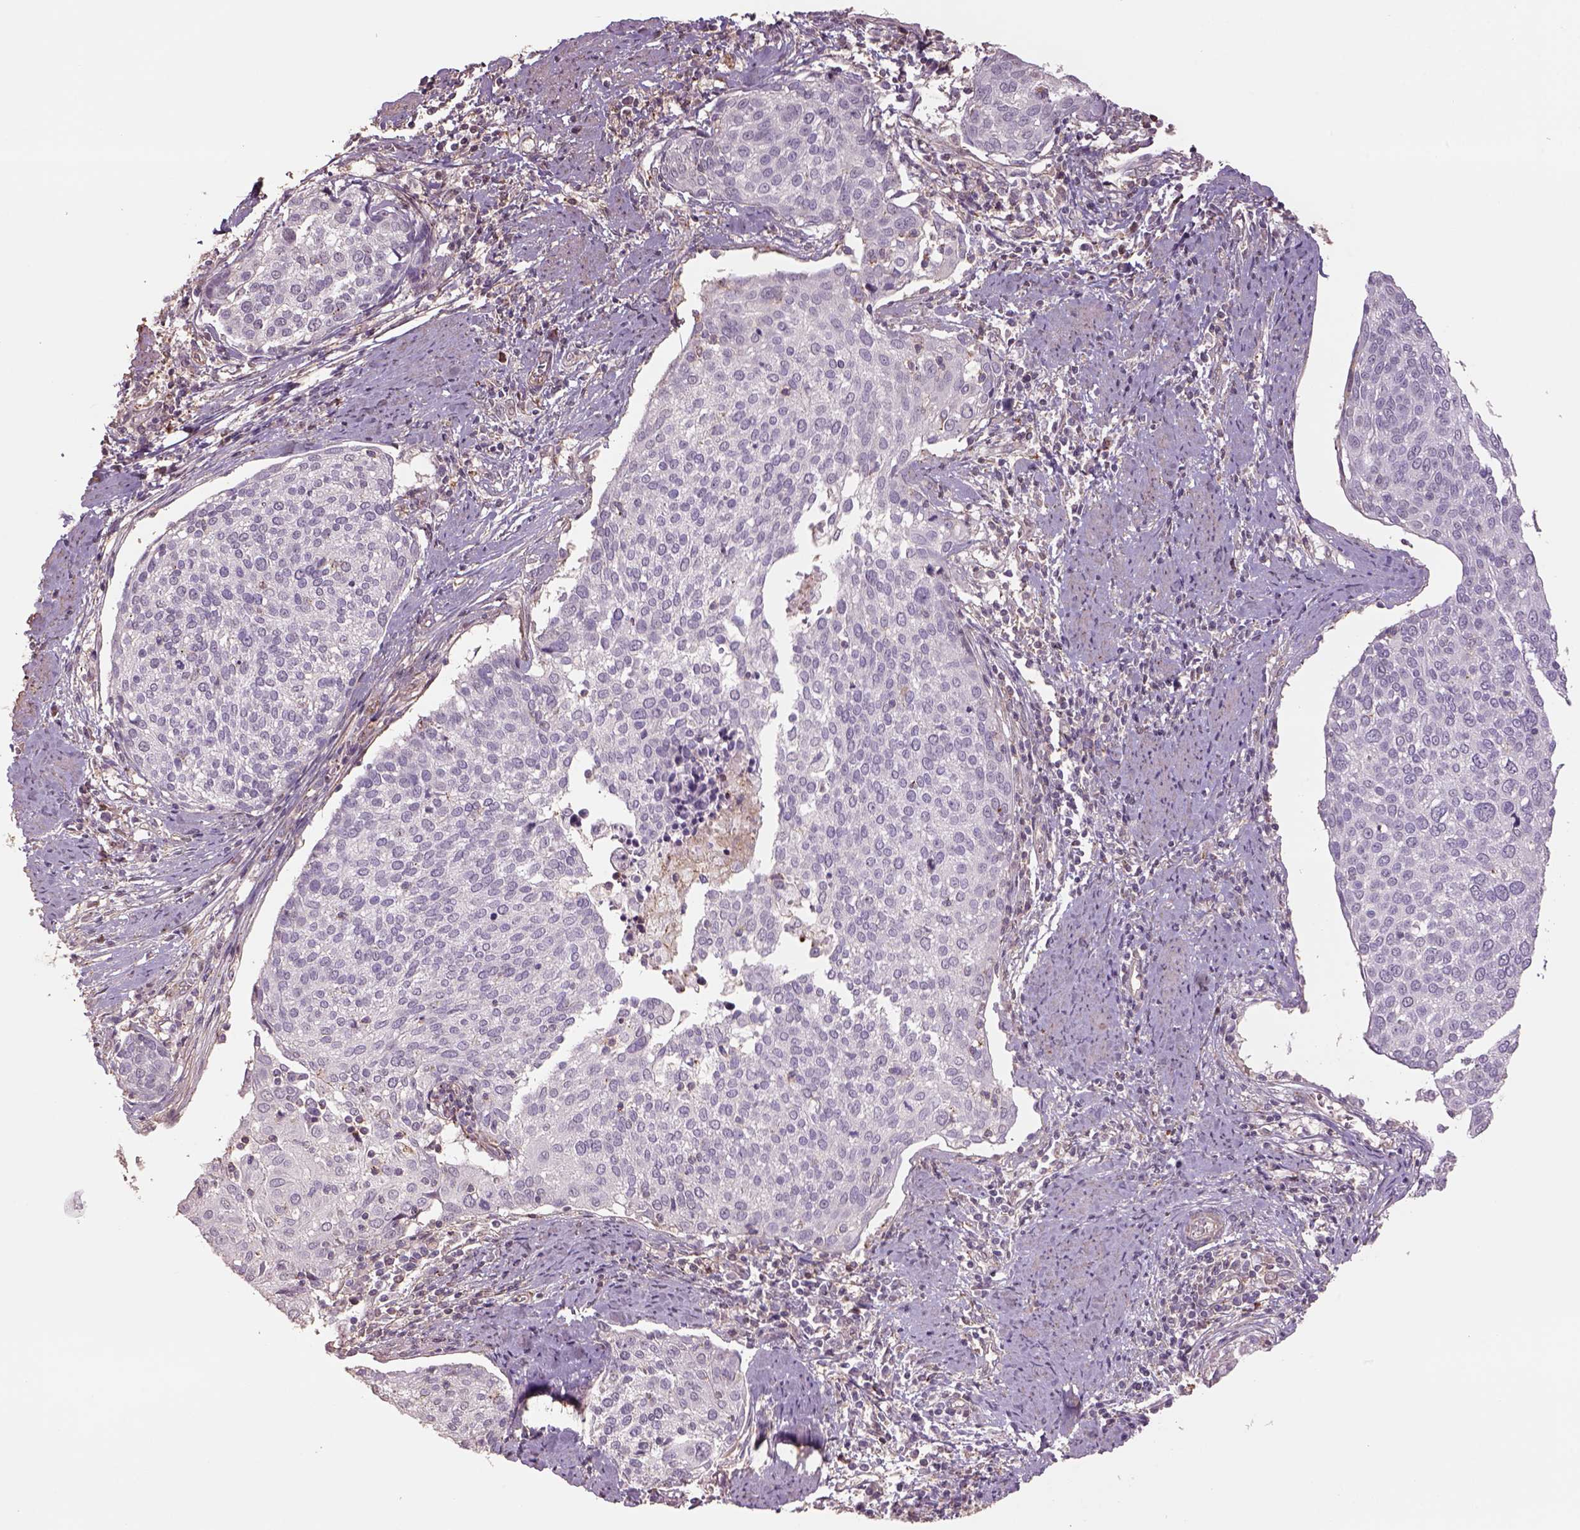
{"staining": {"intensity": "negative", "quantity": "none", "location": "none"}, "tissue": "cervical cancer", "cell_type": "Tumor cells", "image_type": "cancer", "snomed": [{"axis": "morphology", "description": "Squamous cell carcinoma, NOS"}, {"axis": "topography", "description": "Cervix"}], "caption": "Immunohistochemistry of human cervical squamous cell carcinoma shows no staining in tumor cells.", "gene": "LIN7A", "patient": {"sex": "female", "age": 39}}